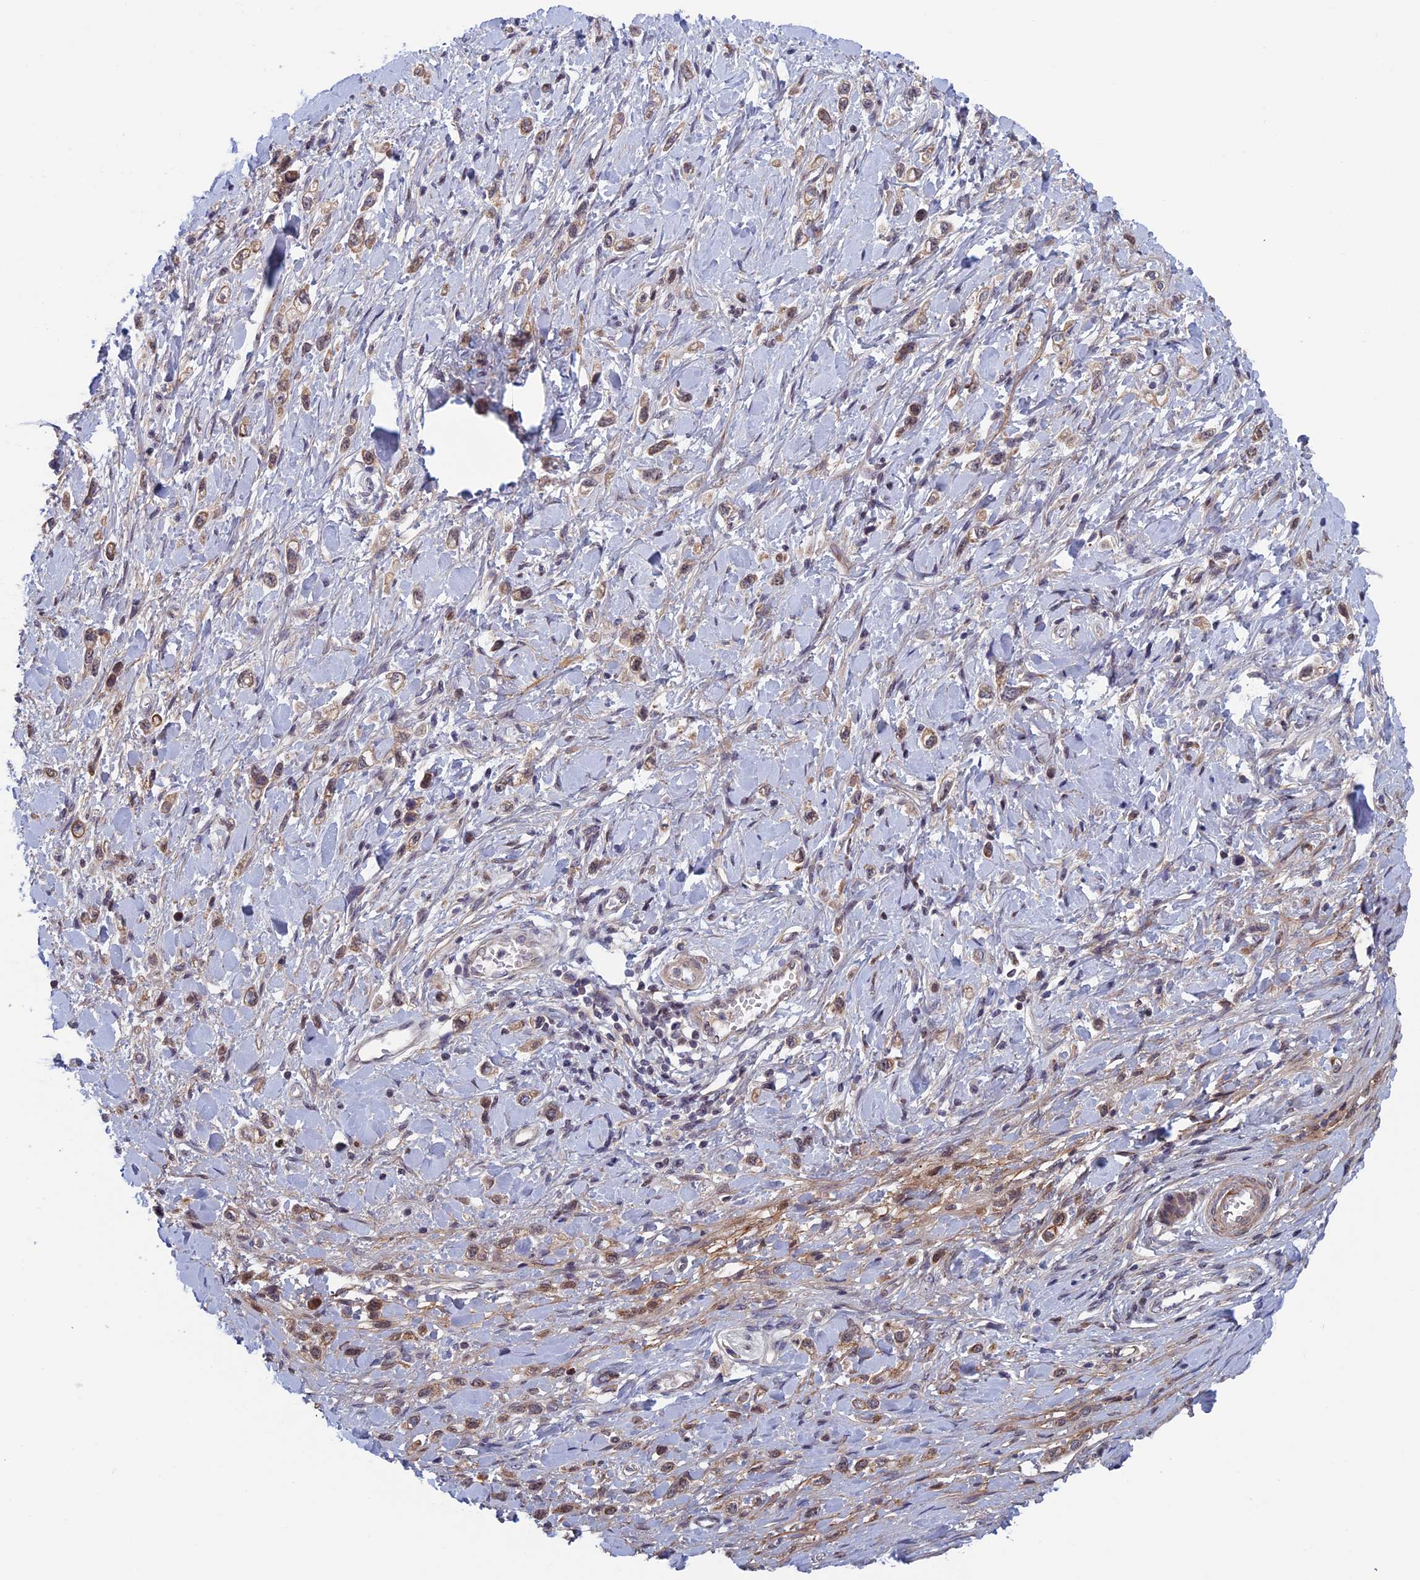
{"staining": {"intensity": "weak", "quantity": ">75%", "location": "cytoplasmic/membranous,nuclear"}, "tissue": "stomach cancer", "cell_type": "Tumor cells", "image_type": "cancer", "snomed": [{"axis": "morphology", "description": "Adenocarcinoma, NOS"}, {"axis": "topography", "description": "Stomach"}], "caption": "Protein staining by IHC shows weak cytoplasmic/membranous and nuclear positivity in approximately >75% of tumor cells in adenocarcinoma (stomach).", "gene": "FADS1", "patient": {"sex": "female", "age": 65}}